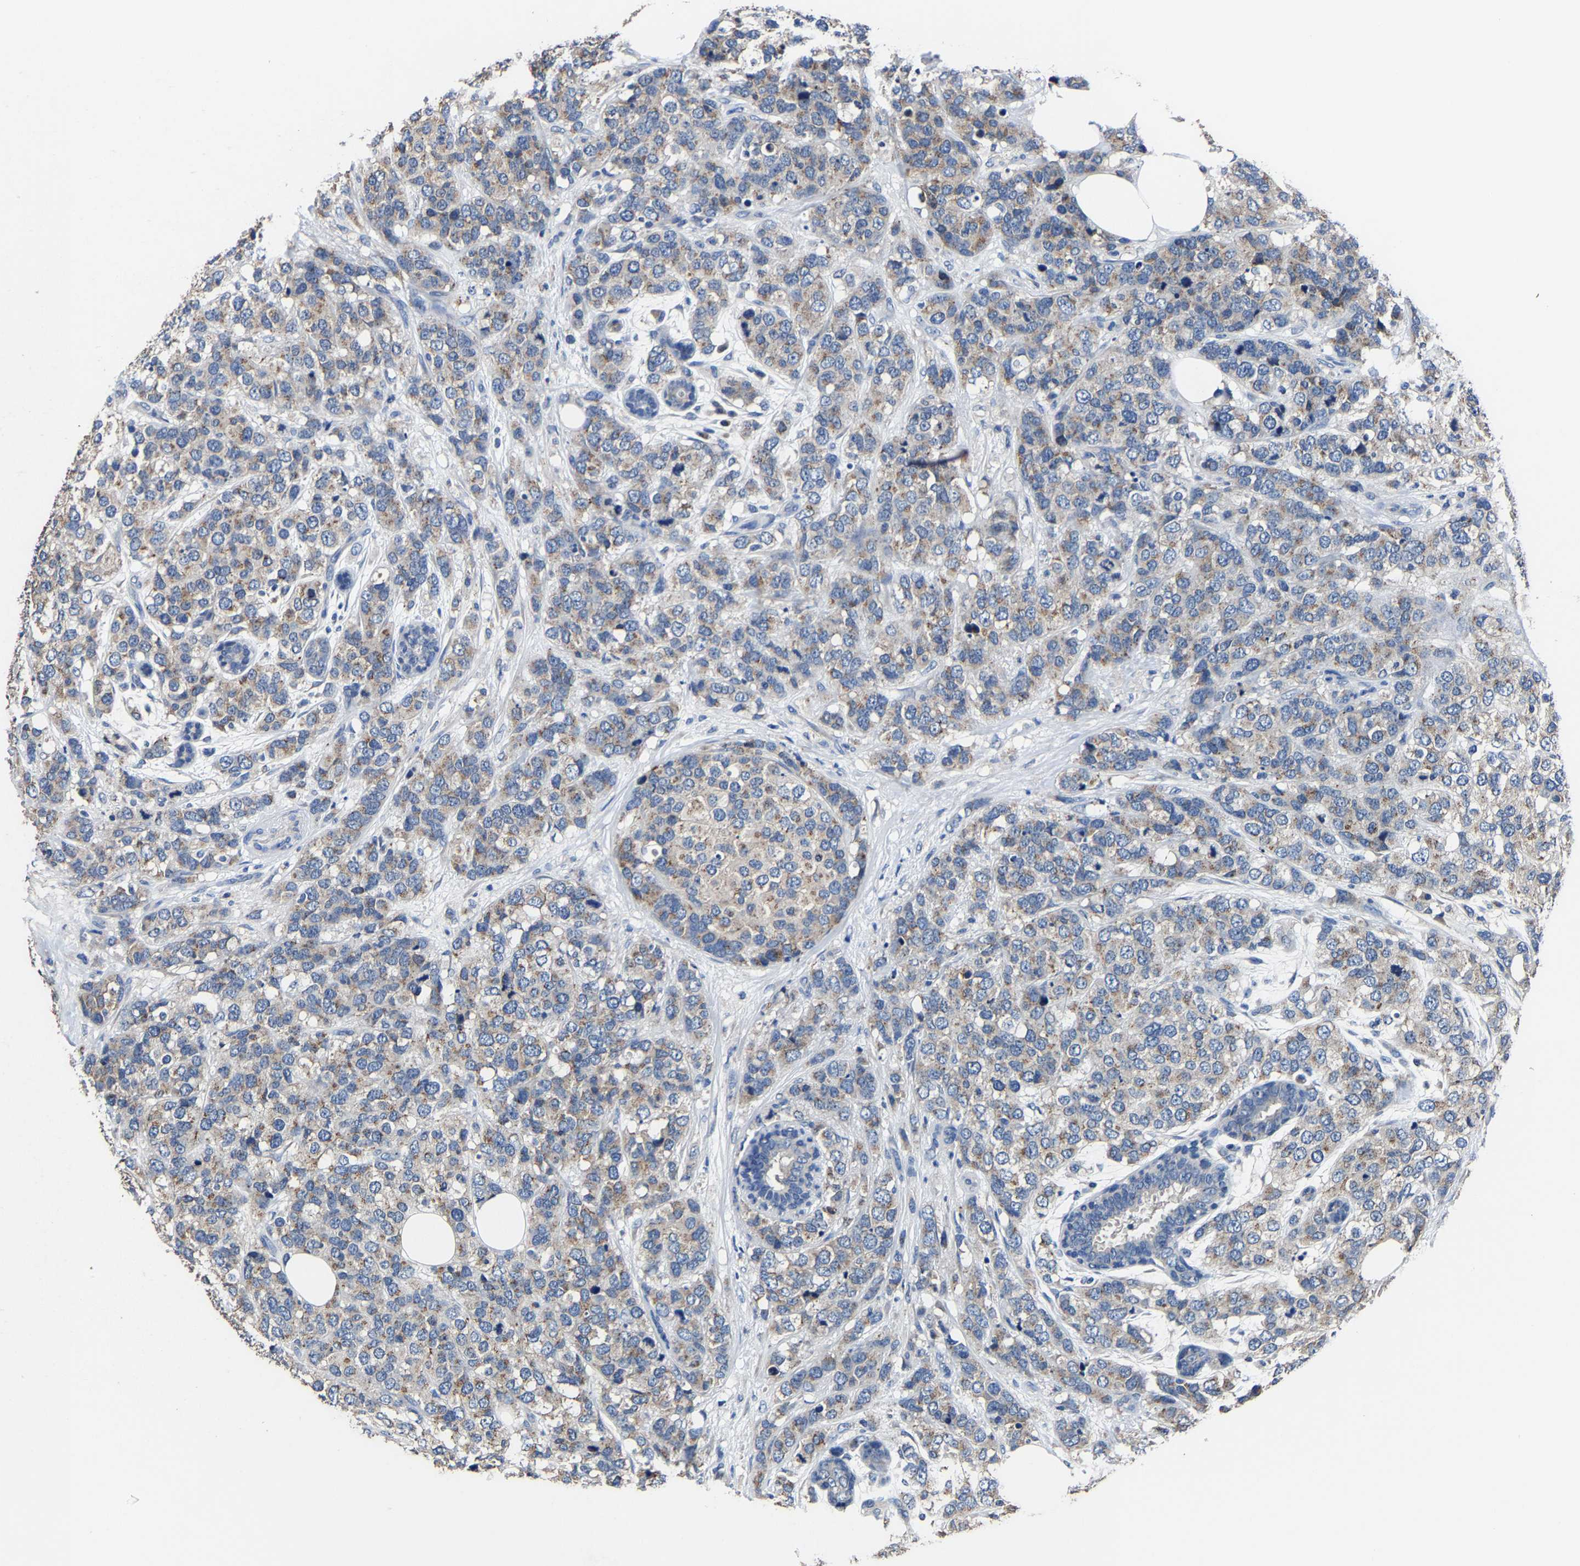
{"staining": {"intensity": "weak", "quantity": ">75%", "location": "cytoplasmic/membranous"}, "tissue": "breast cancer", "cell_type": "Tumor cells", "image_type": "cancer", "snomed": [{"axis": "morphology", "description": "Lobular carcinoma"}, {"axis": "topography", "description": "Breast"}], "caption": "Weak cytoplasmic/membranous expression is identified in about >75% of tumor cells in lobular carcinoma (breast). The staining was performed using DAB to visualize the protein expression in brown, while the nuclei were stained in blue with hematoxylin (Magnification: 20x).", "gene": "EBAG9", "patient": {"sex": "female", "age": 59}}